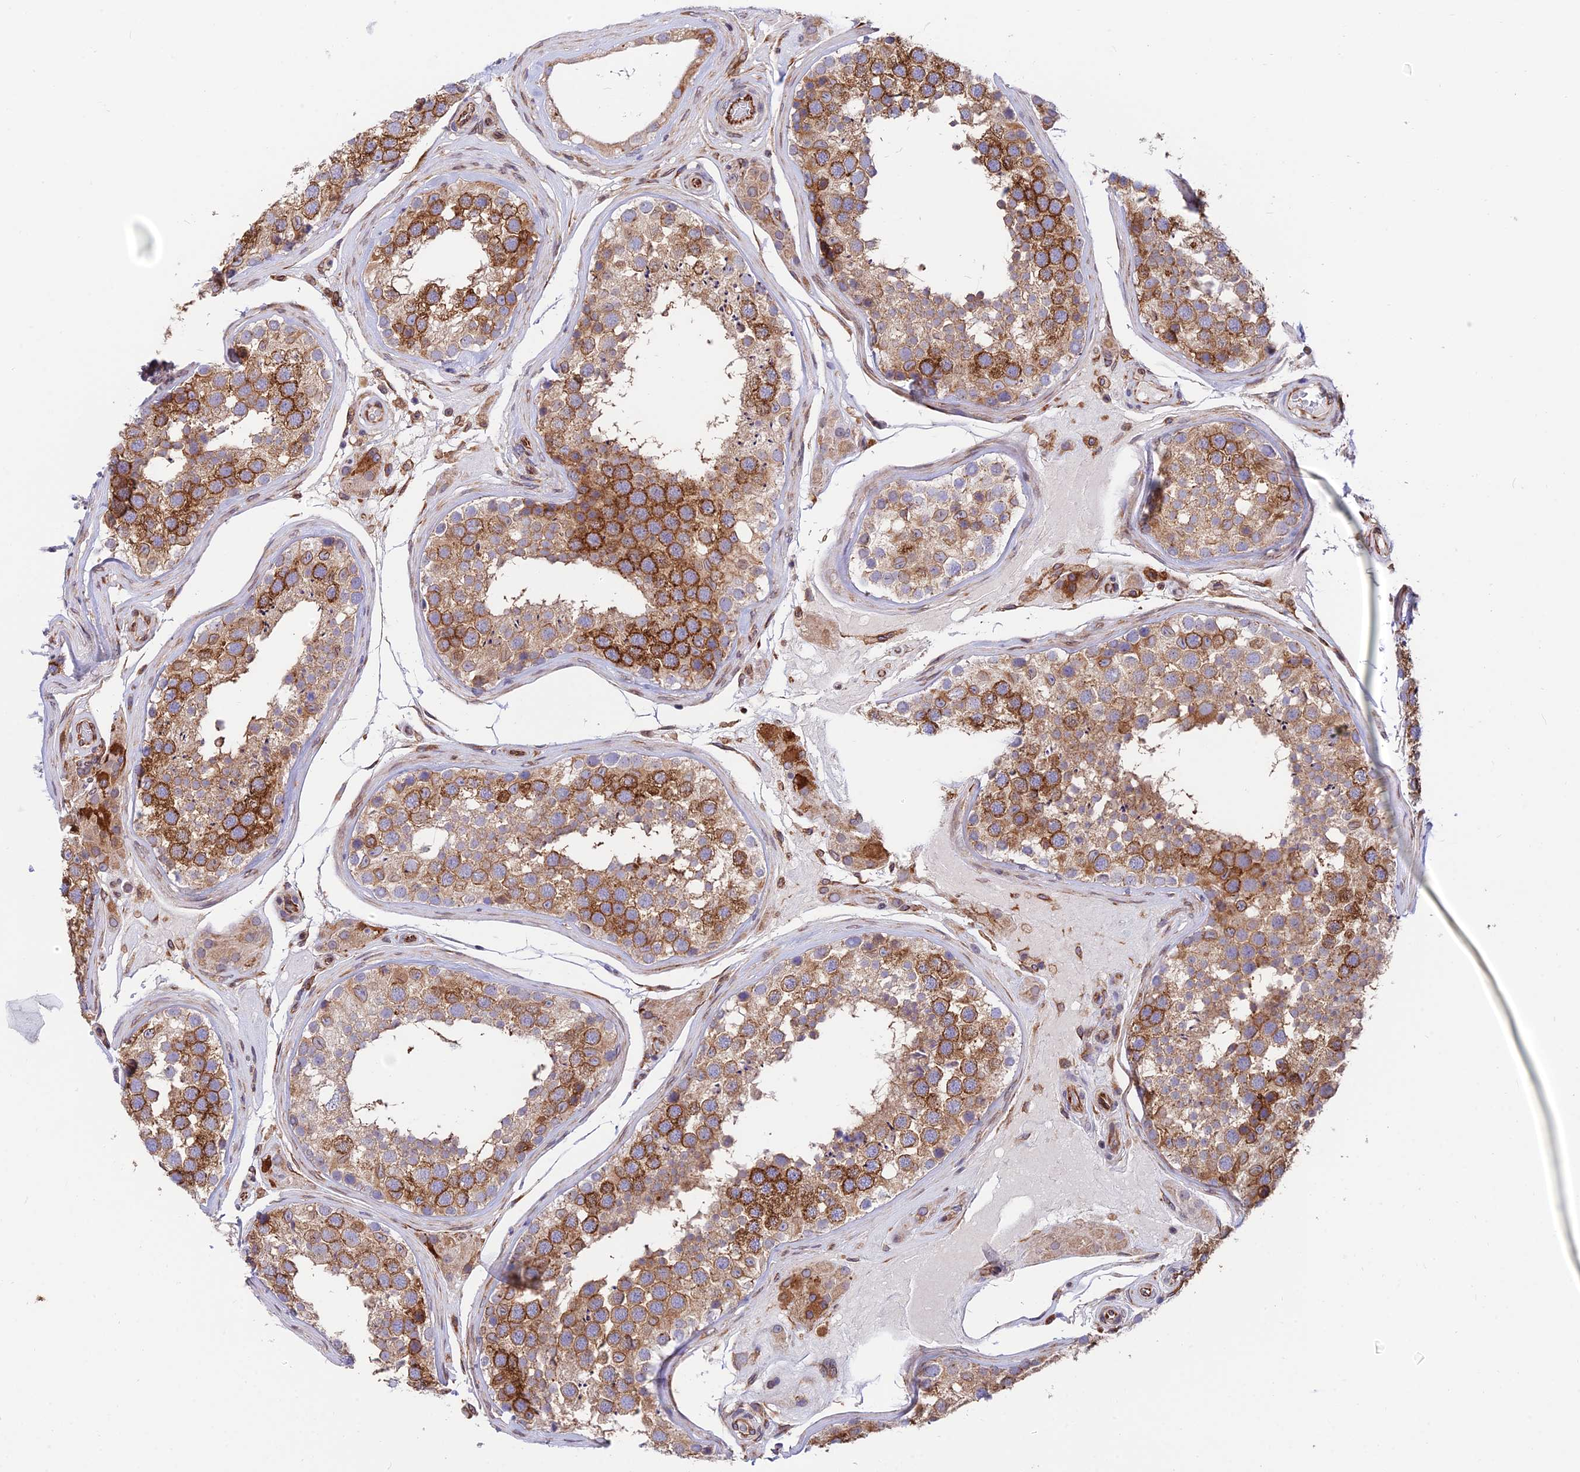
{"staining": {"intensity": "moderate", "quantity": ">75%", "location": "cytoplasmic/membranous"}, "tissue": "testis", "cell_type": "Cells in seminiferous ducts", "image_type": "normal", "snomed": [{"axis": "morphology", "description": "Normal tissue, NOS"}, {"axis": "topography", "description": "Testis"}], "caption": "Testis was stained to show a protein in brown. There is medium levels of moderate cytoplasmic/membranous expression in about >75% of cells in seminiferous ducts. The protein of interest is shown in brown color, while the nuclei are stained blue.", "gene": "EXOC3L4", "patient": {"sex": "male", "age": 46}}